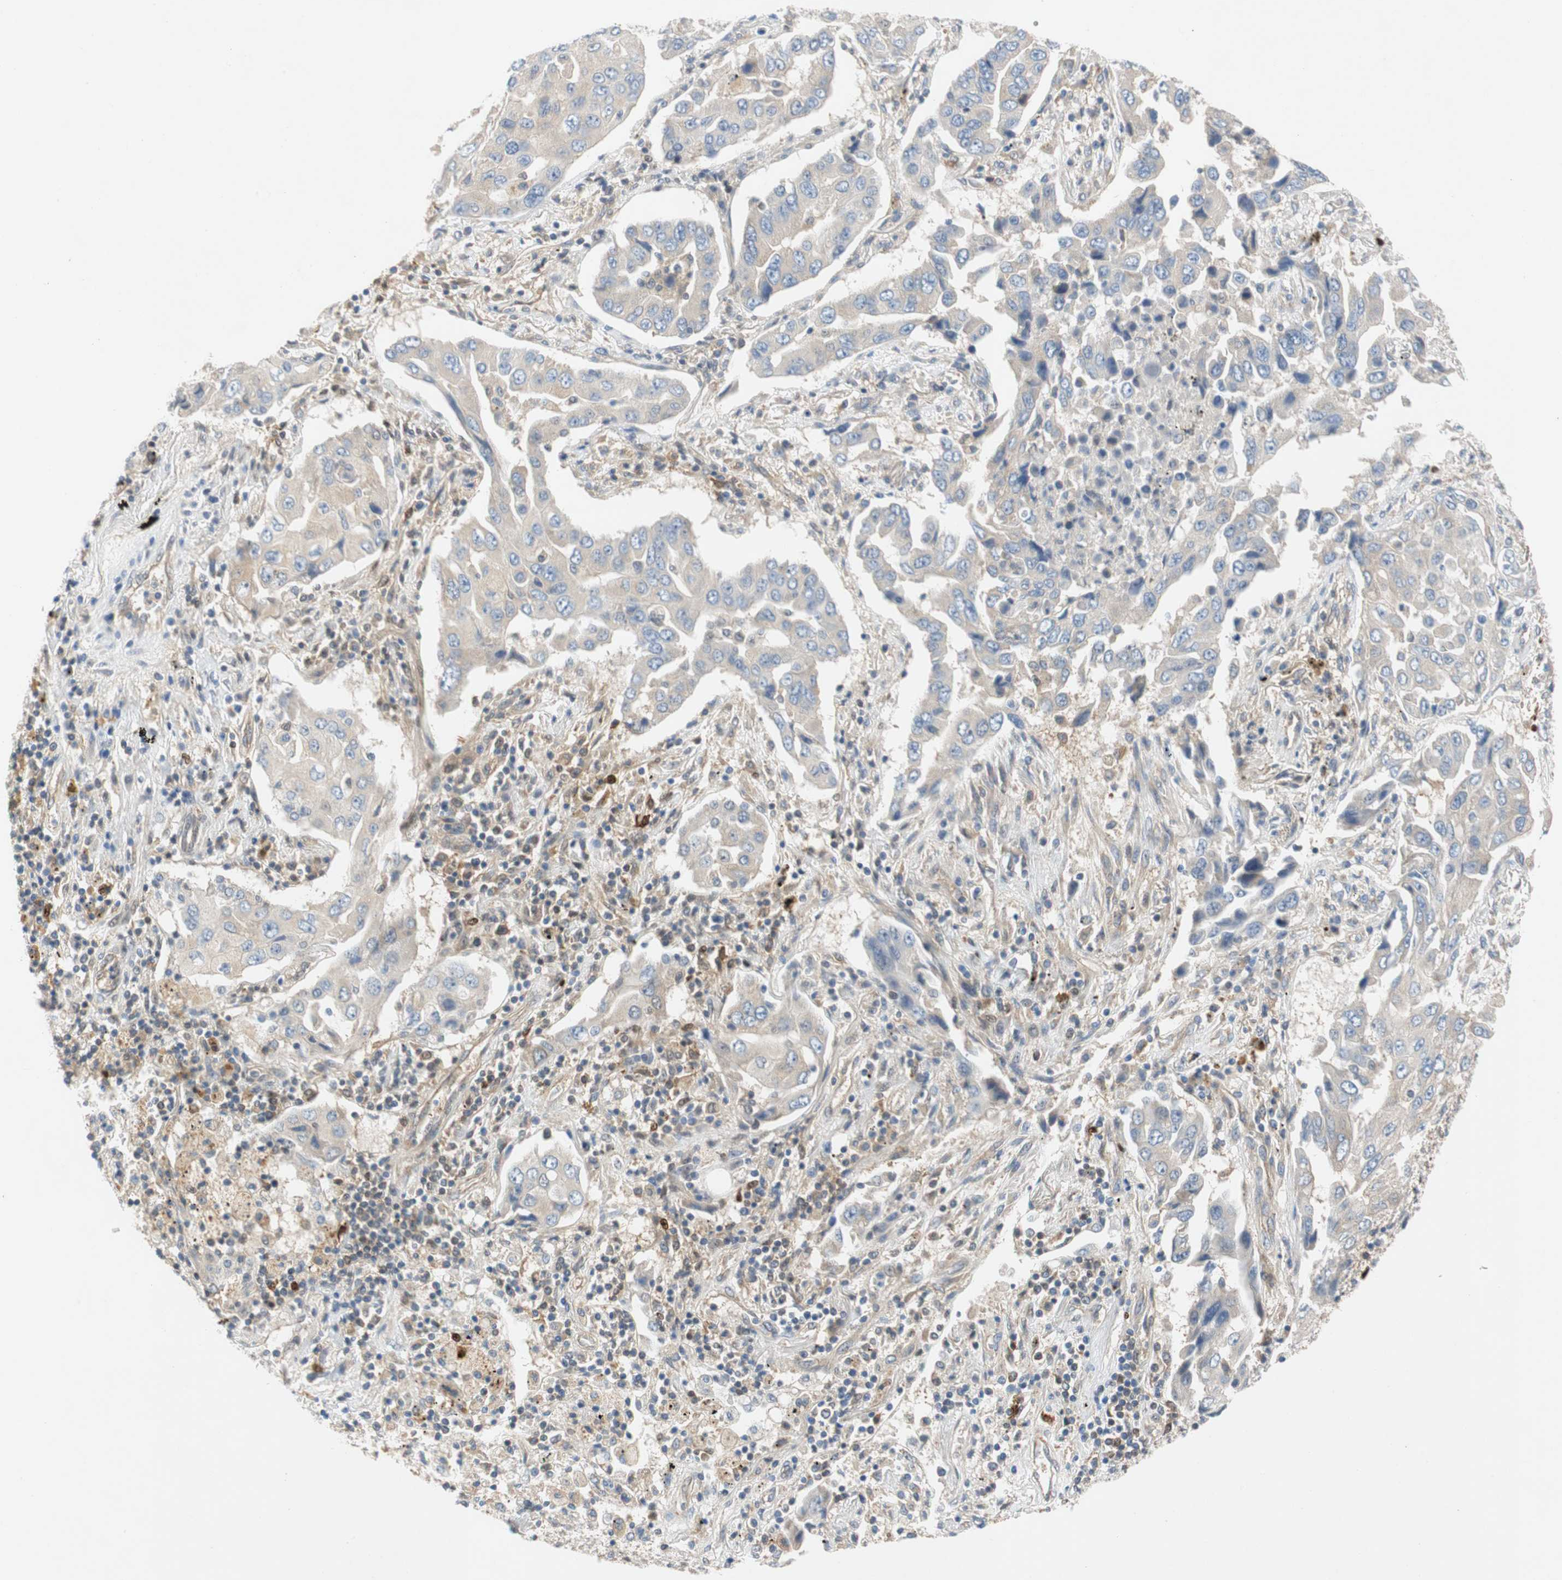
{"staining": {"intensity": "negative", "quantity": "none", "location": "none"}, "tissue": "lung cancer", "cell_type": "Tumor cells", "image_type": "cancer", "snomed": [{"axis": "morphology", "description": "Adenocarcinoma, NOS"}, {"axis": "topography", "description": "Lung"}], "caption": "An immunohistochemistry (IHC) photomicrograph of lung adenocarcinoma is shown. There is no staining in tumor cells of lung adenocarcinoma.", "gene": "RELB", "patient": {"sex": "female", "age": 65}}